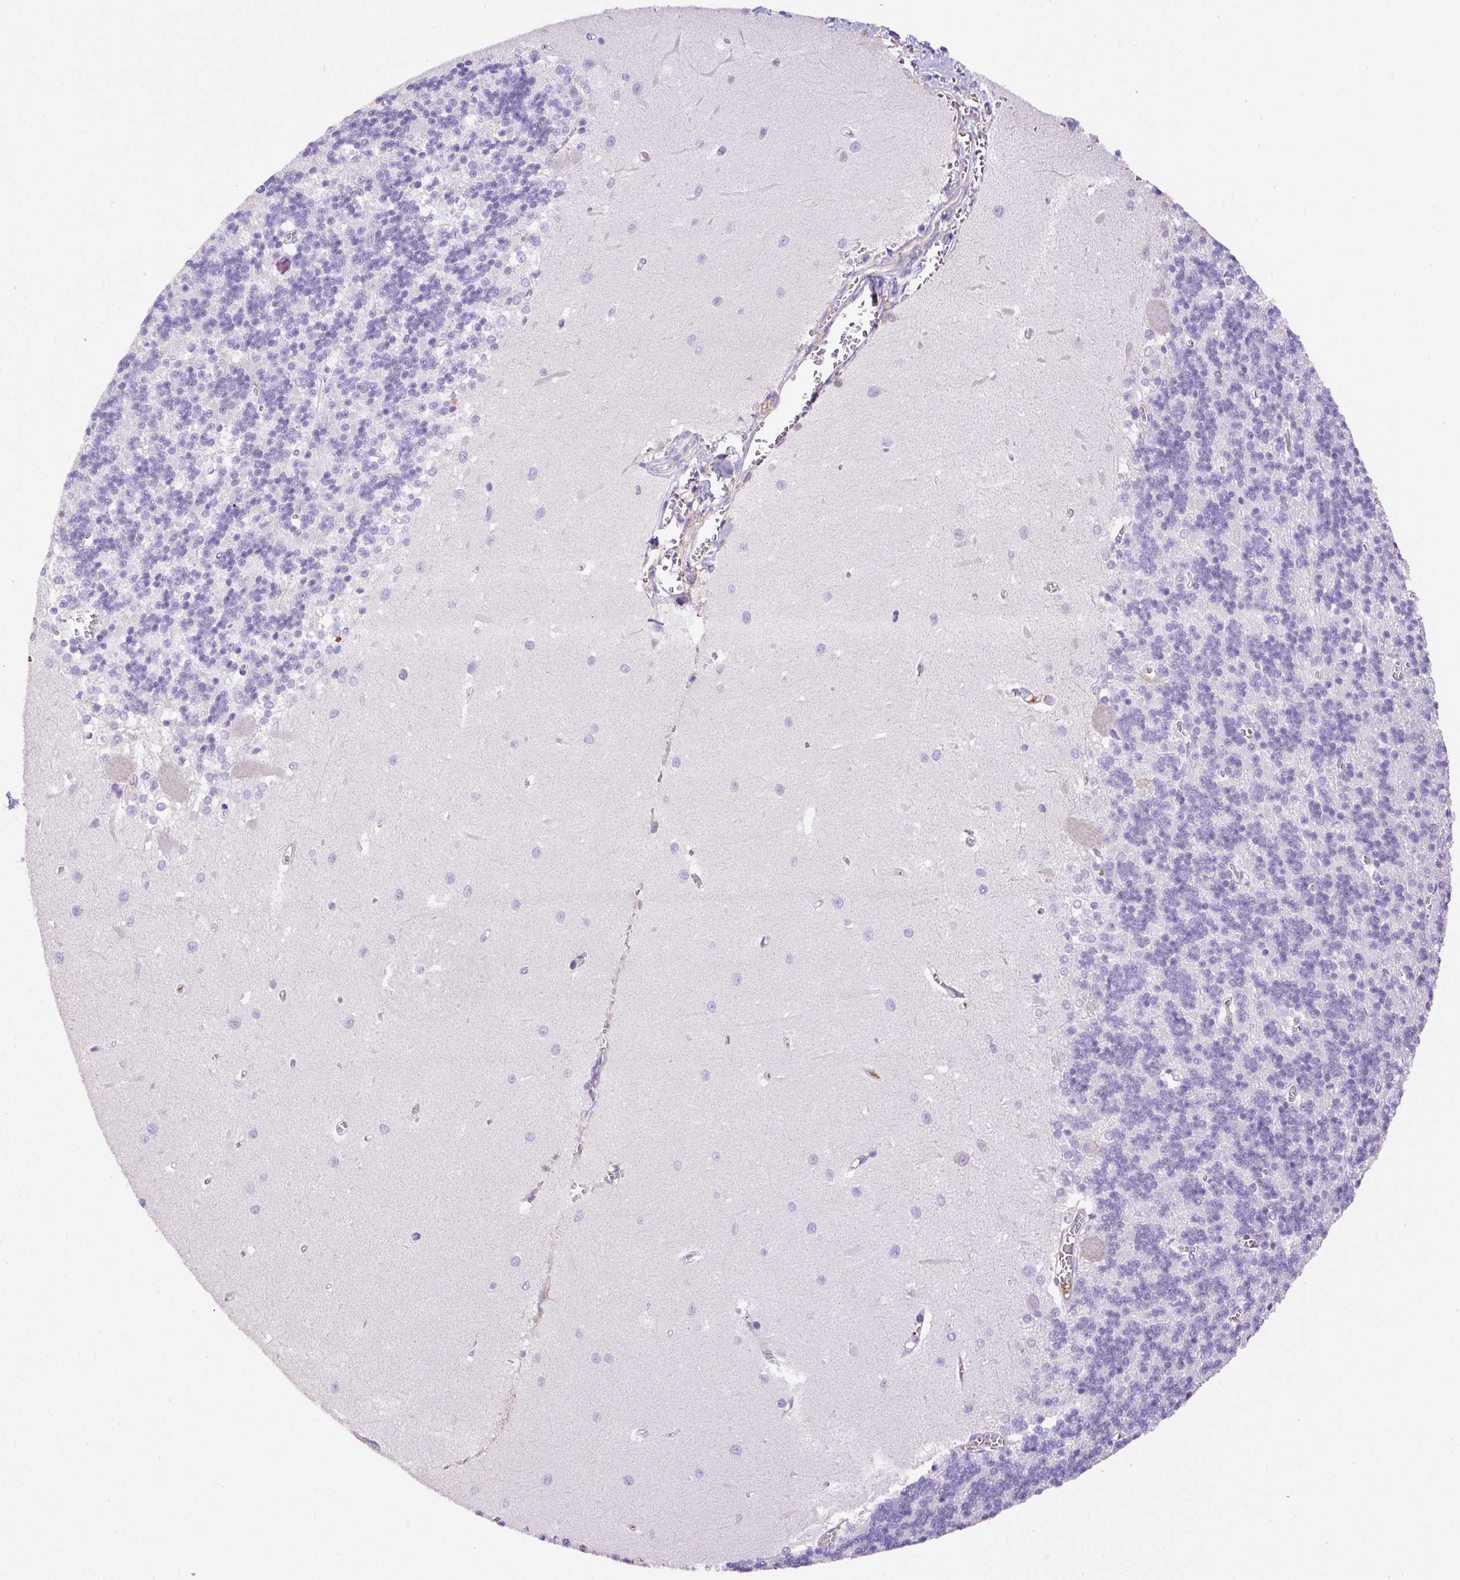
{"staining": {"intensity": "negative", "quantity": "none", "location": "none"}, "tissue": "cerebellum", "cell_type": "Cells in granular layer", "image_type": "normal", "snomed": [{"axis": "morphology", "description": "Normal tissue, NOS"}, {"axis": "topography", "description": "Cerebellum"}], "caption": "Immunohistochemical staining of benign human cerebellum exhibits no significant positivity in cells in granular layer.", "gene": "APCS", "patient": {"sex": "male", "age": 37}}